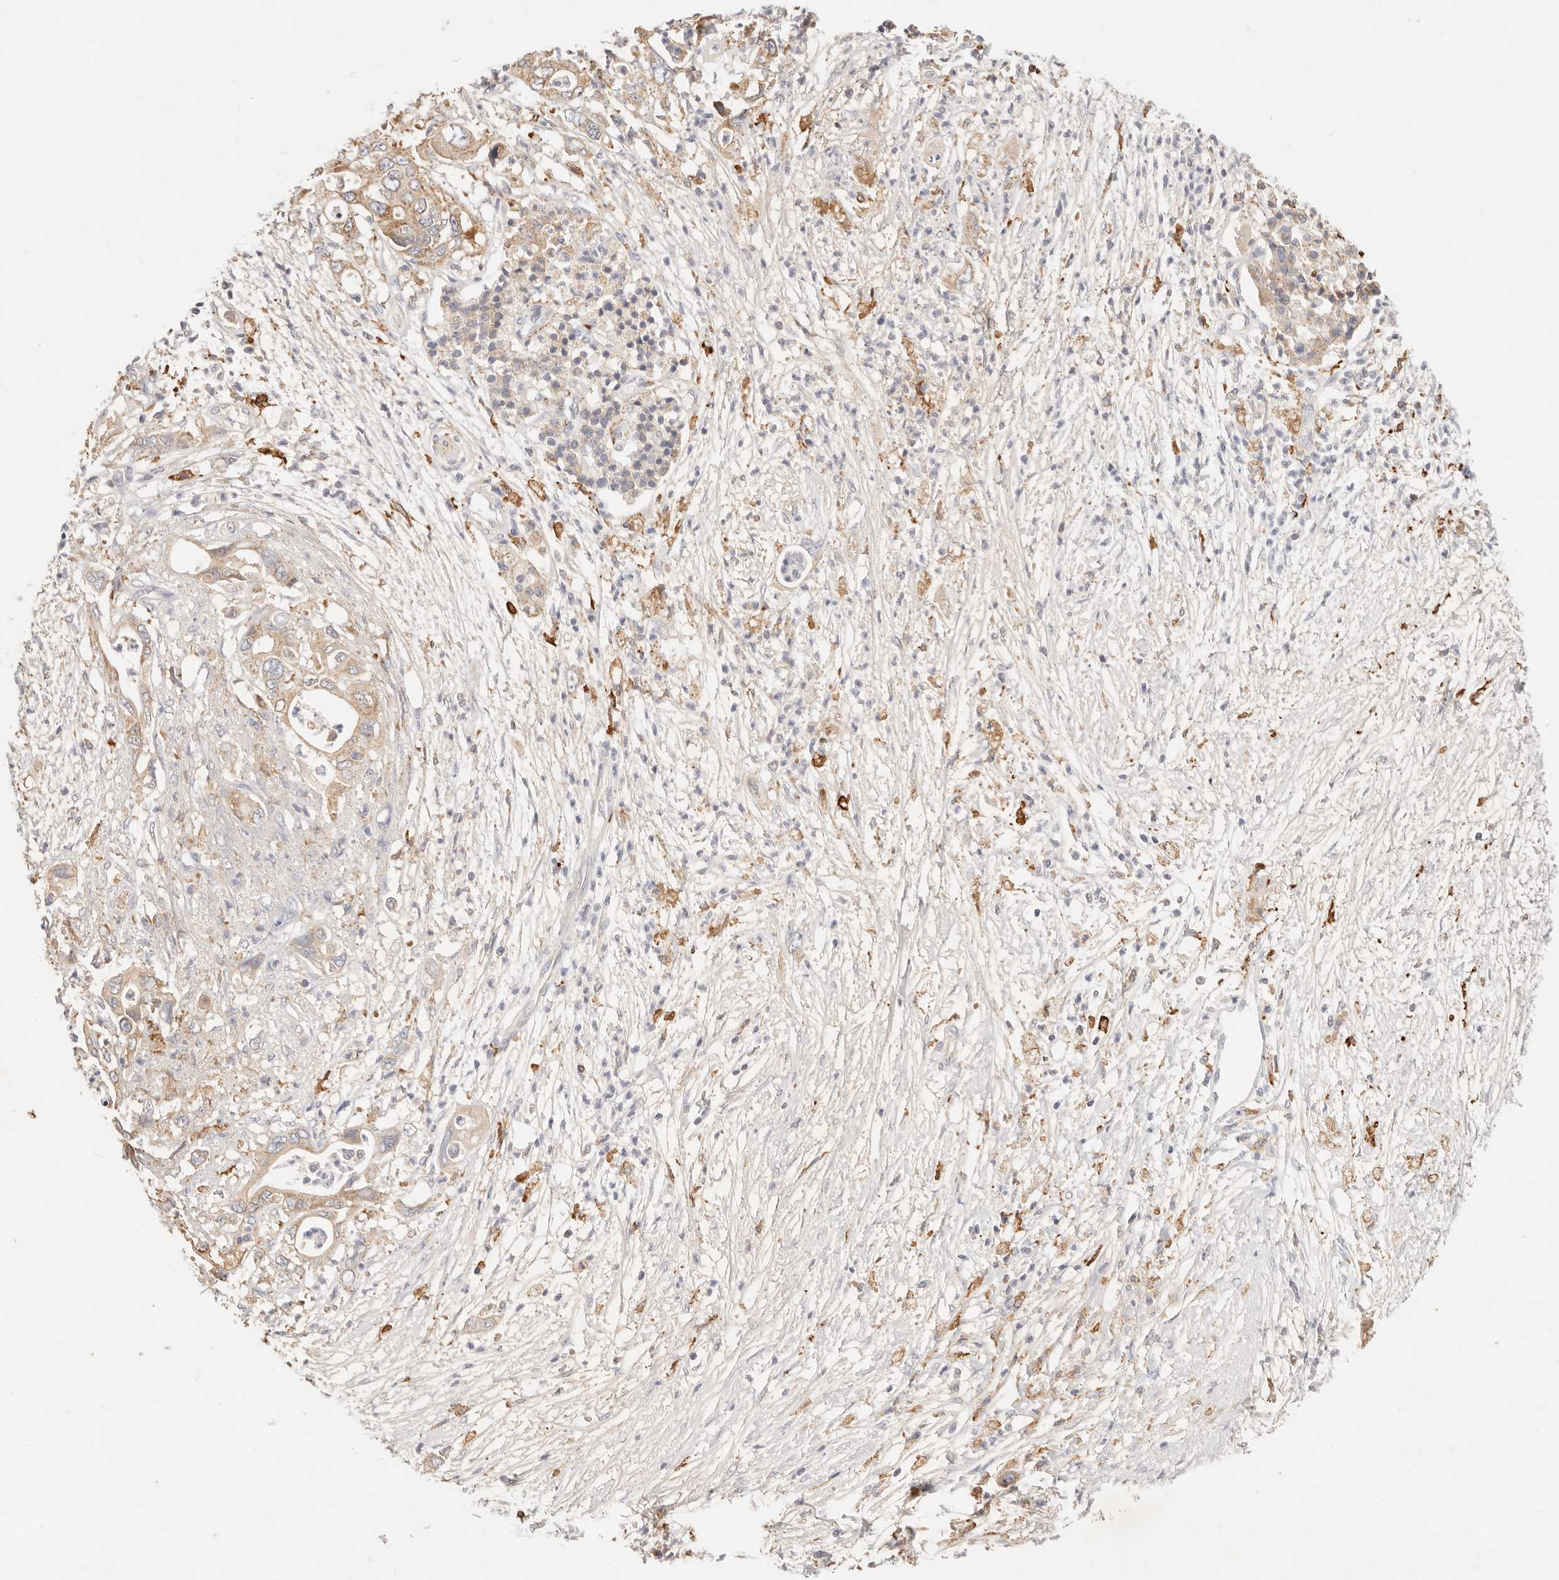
{"staining": {"intensity": "moderate", "quantity": ">75%", "location": "cytoplasmic/membranous"}, "tissue": "pancreatic cancer", "cell_type": "Tumor cells", "image_type": "cancer", "snomed": [{"axis": "morphology", "description": "Adenocarcinoma, NOS"}, {"axis": "topography", "description": "Pancreas"}], "caption": "Human pancreatic cancer stained for a protein (brown) reveals moderate cytoplasmic/membranous positive staining in about >75% of tumor cells.", "gene": "HK2", "patient": {"sex": "male", "age": 66}}